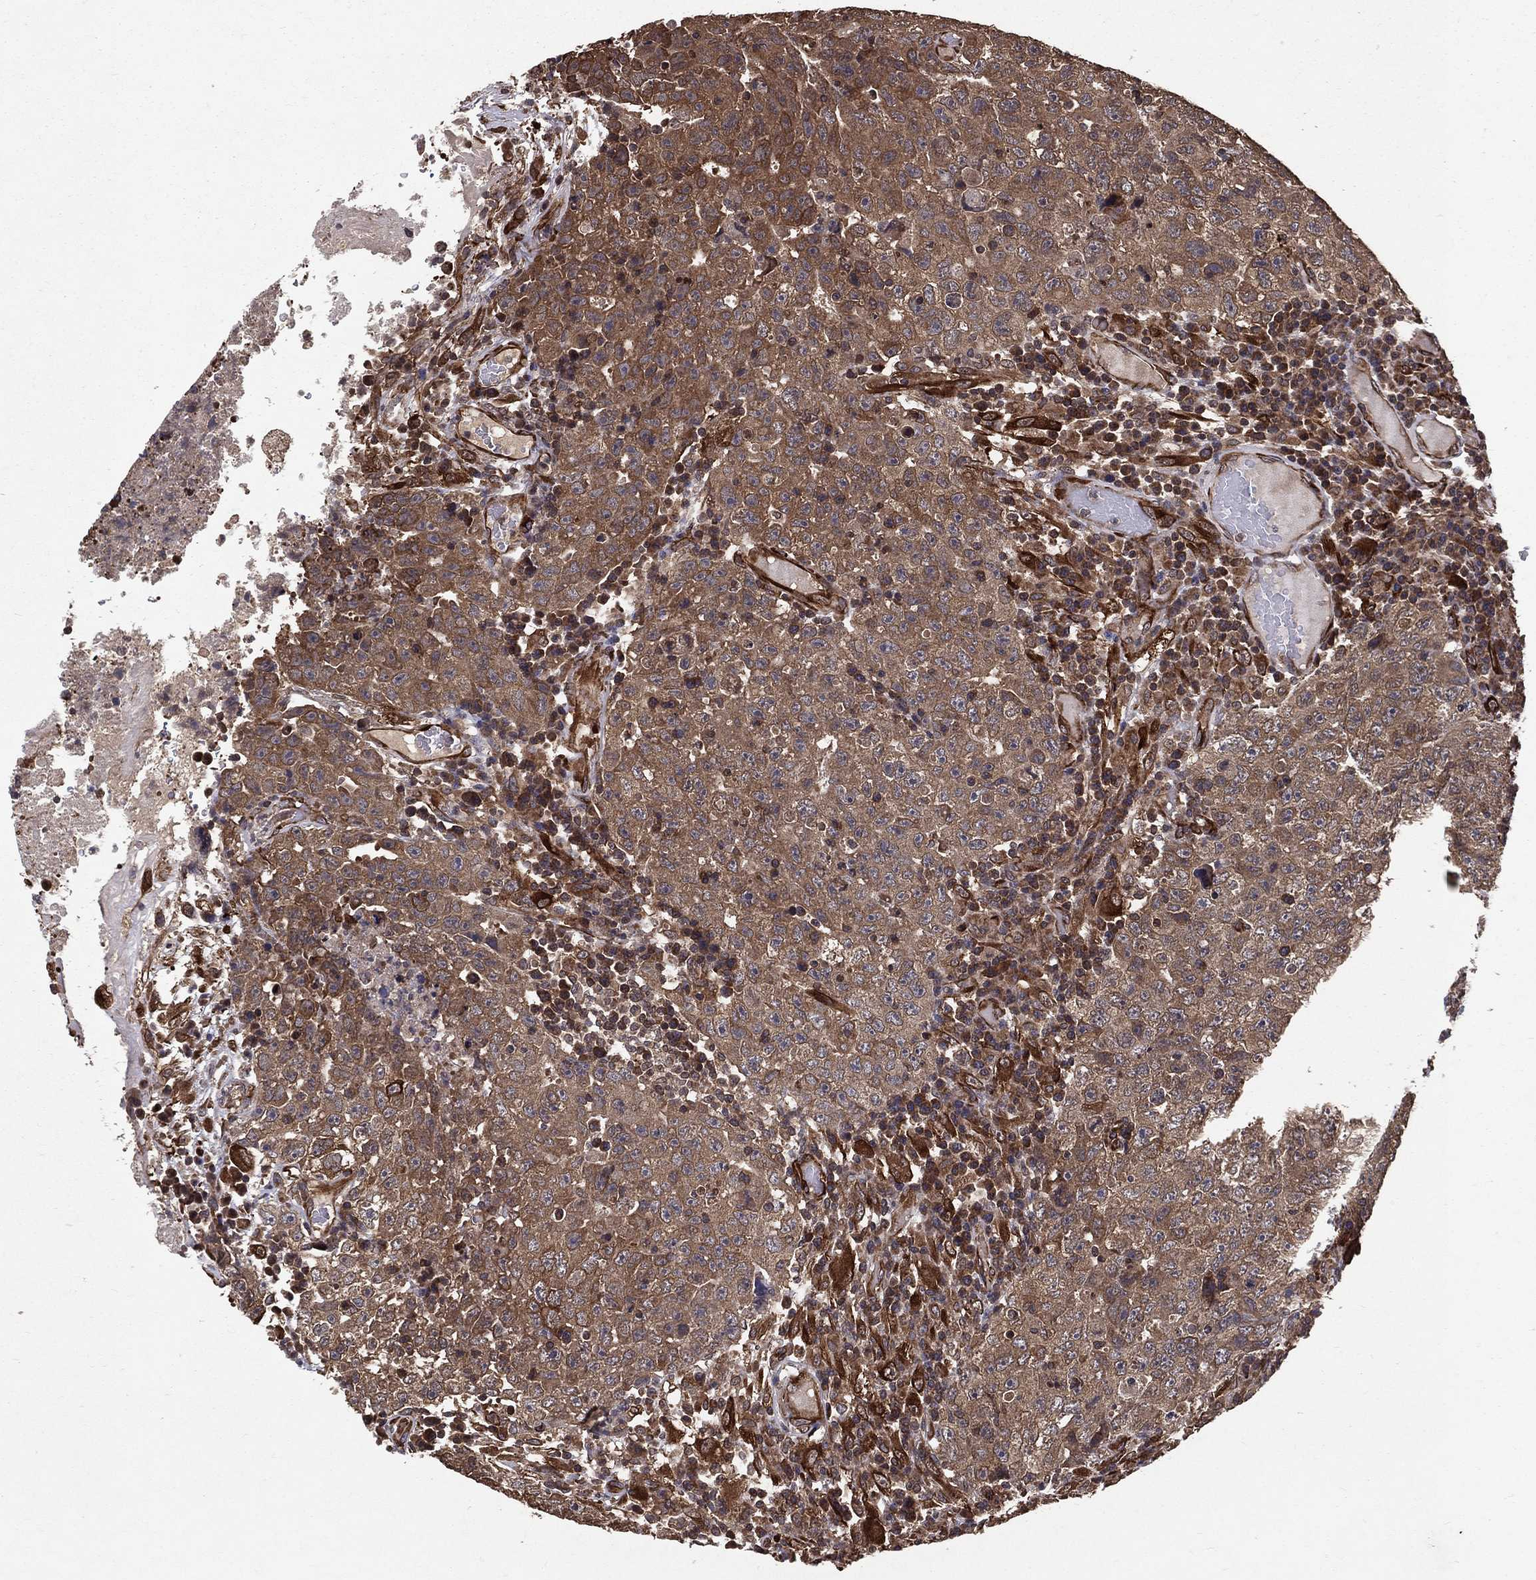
{"staining": {"intensity": "moderate", "quantity": ">75%", "location": "cytoplasmic/membranous"}, "tissue": "testis cancer", "cell_type": "Tumor cells", "image_type": "cancer", "snomed": [{"axis": "morphology", "description": "Necrosis, NOS"}, {"axis": "morphology", "description": "Carcinoma, Embryonal, NOS"}, {"axis": "topography", "description": "Testis"}], "caption": "Brown immunohistochemical staining in human testis cancer (embryonal carcinoma) shows moderate cytoplasmic/membranous expression in about >75% of tumor cells.", "gene": "CERS2", "patient": {"sex": "male", "age": 19}}